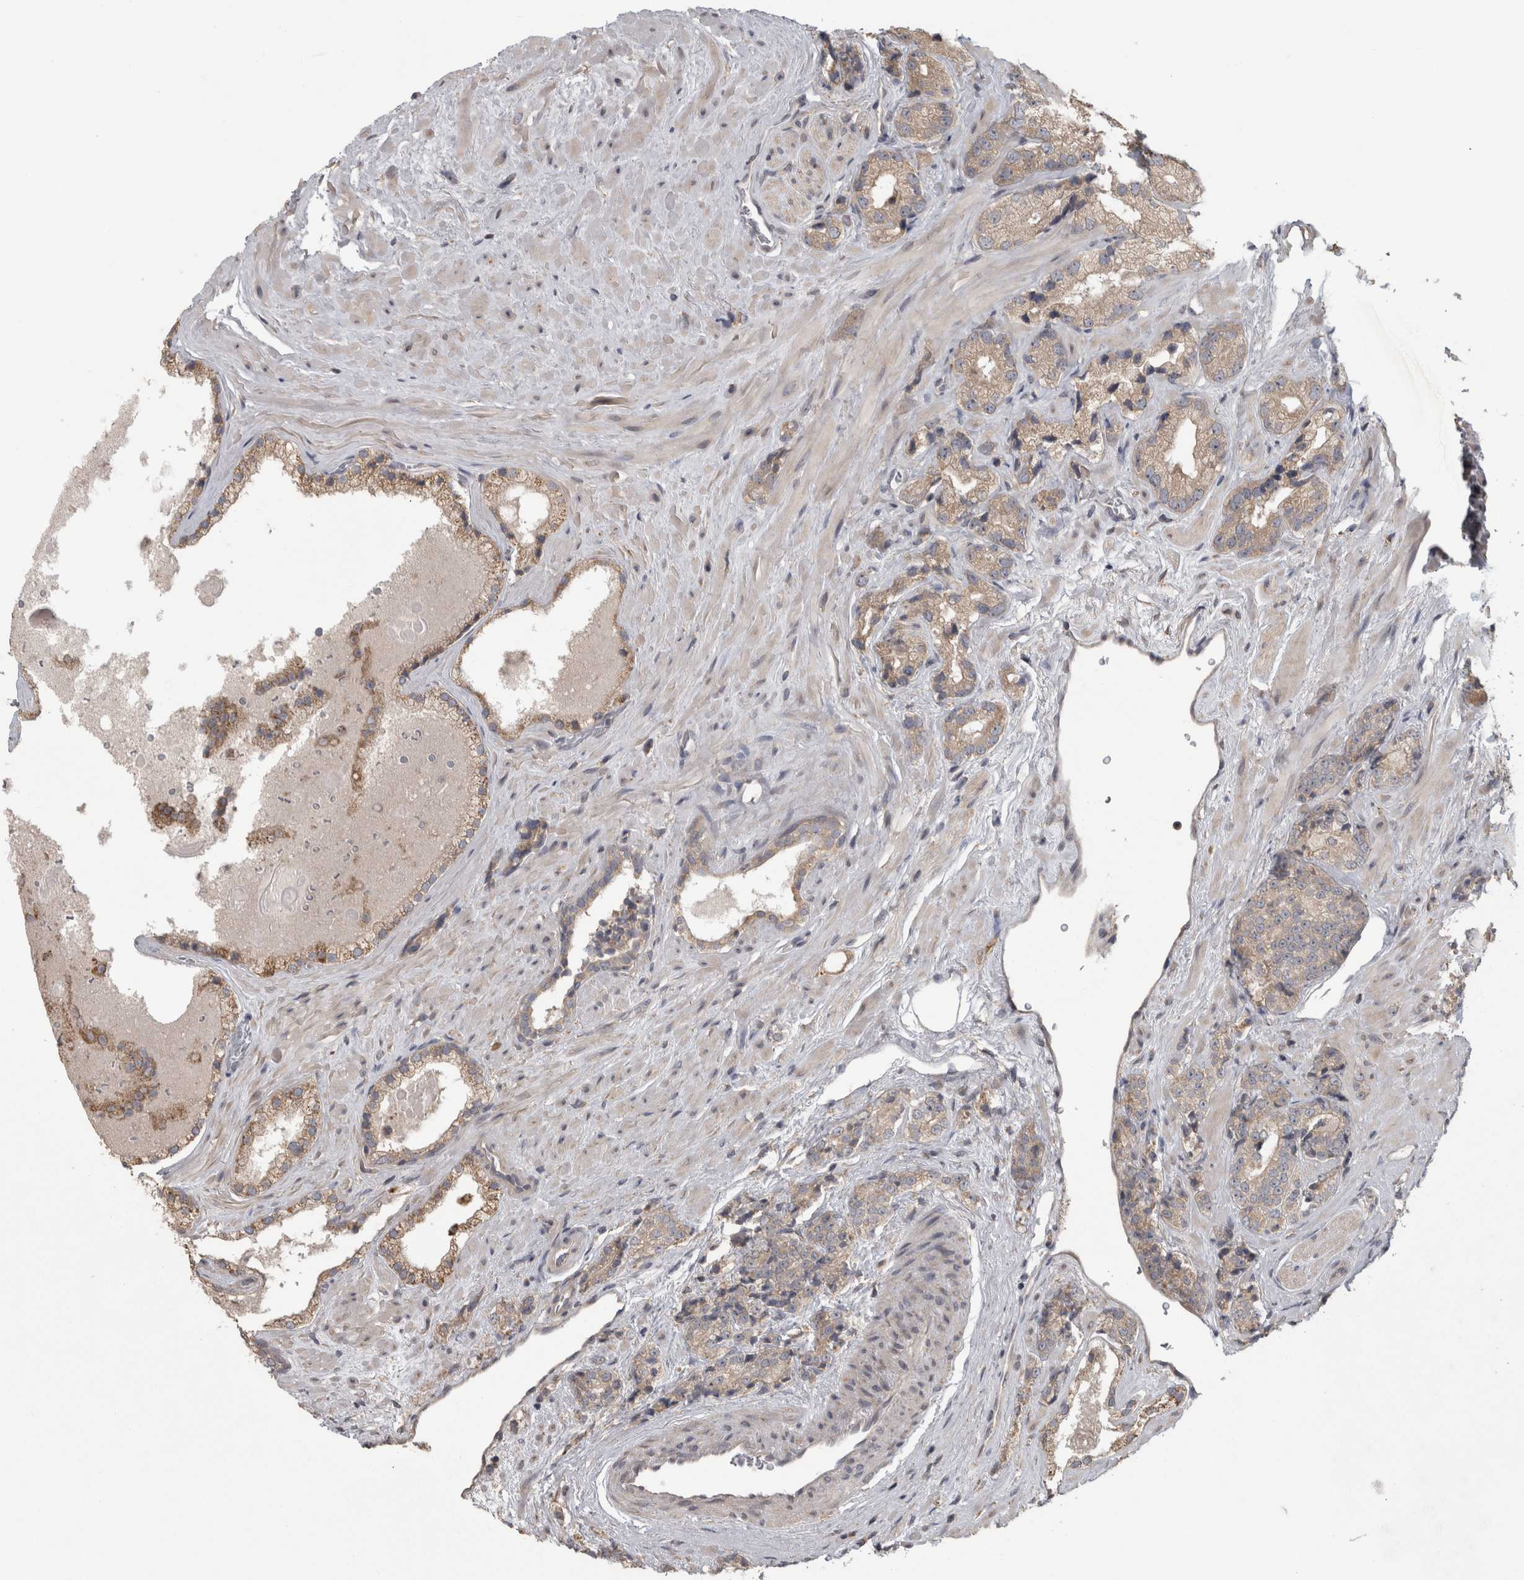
{"staining": {"intensity": "weak", "quantity": ">75%", "location": "cytoplasmic/membranous"}, "tissue": "prostate cancer", "cell_type": "Tumor cells", "image_type": "cancer", "snomed": [{"axis": "morphology", "description": "Adenocarcinoma, High grade"}, {"axis": "topography", "description": "Prostate"}], "caption": "A high-resolution photomicrograph shows IHC staining of adenocarcinoma (high-grade) (prostate), which shows weak cytoplasmic/membranous expression in about >75% of tumor cells. The protein of interest is stained brown, and the nuclei are stained in blue (DAB IHC with brightfield microscopy, high magnification).", "gene": "RAB29", "patient": {"sex": "male", "age": 71}}